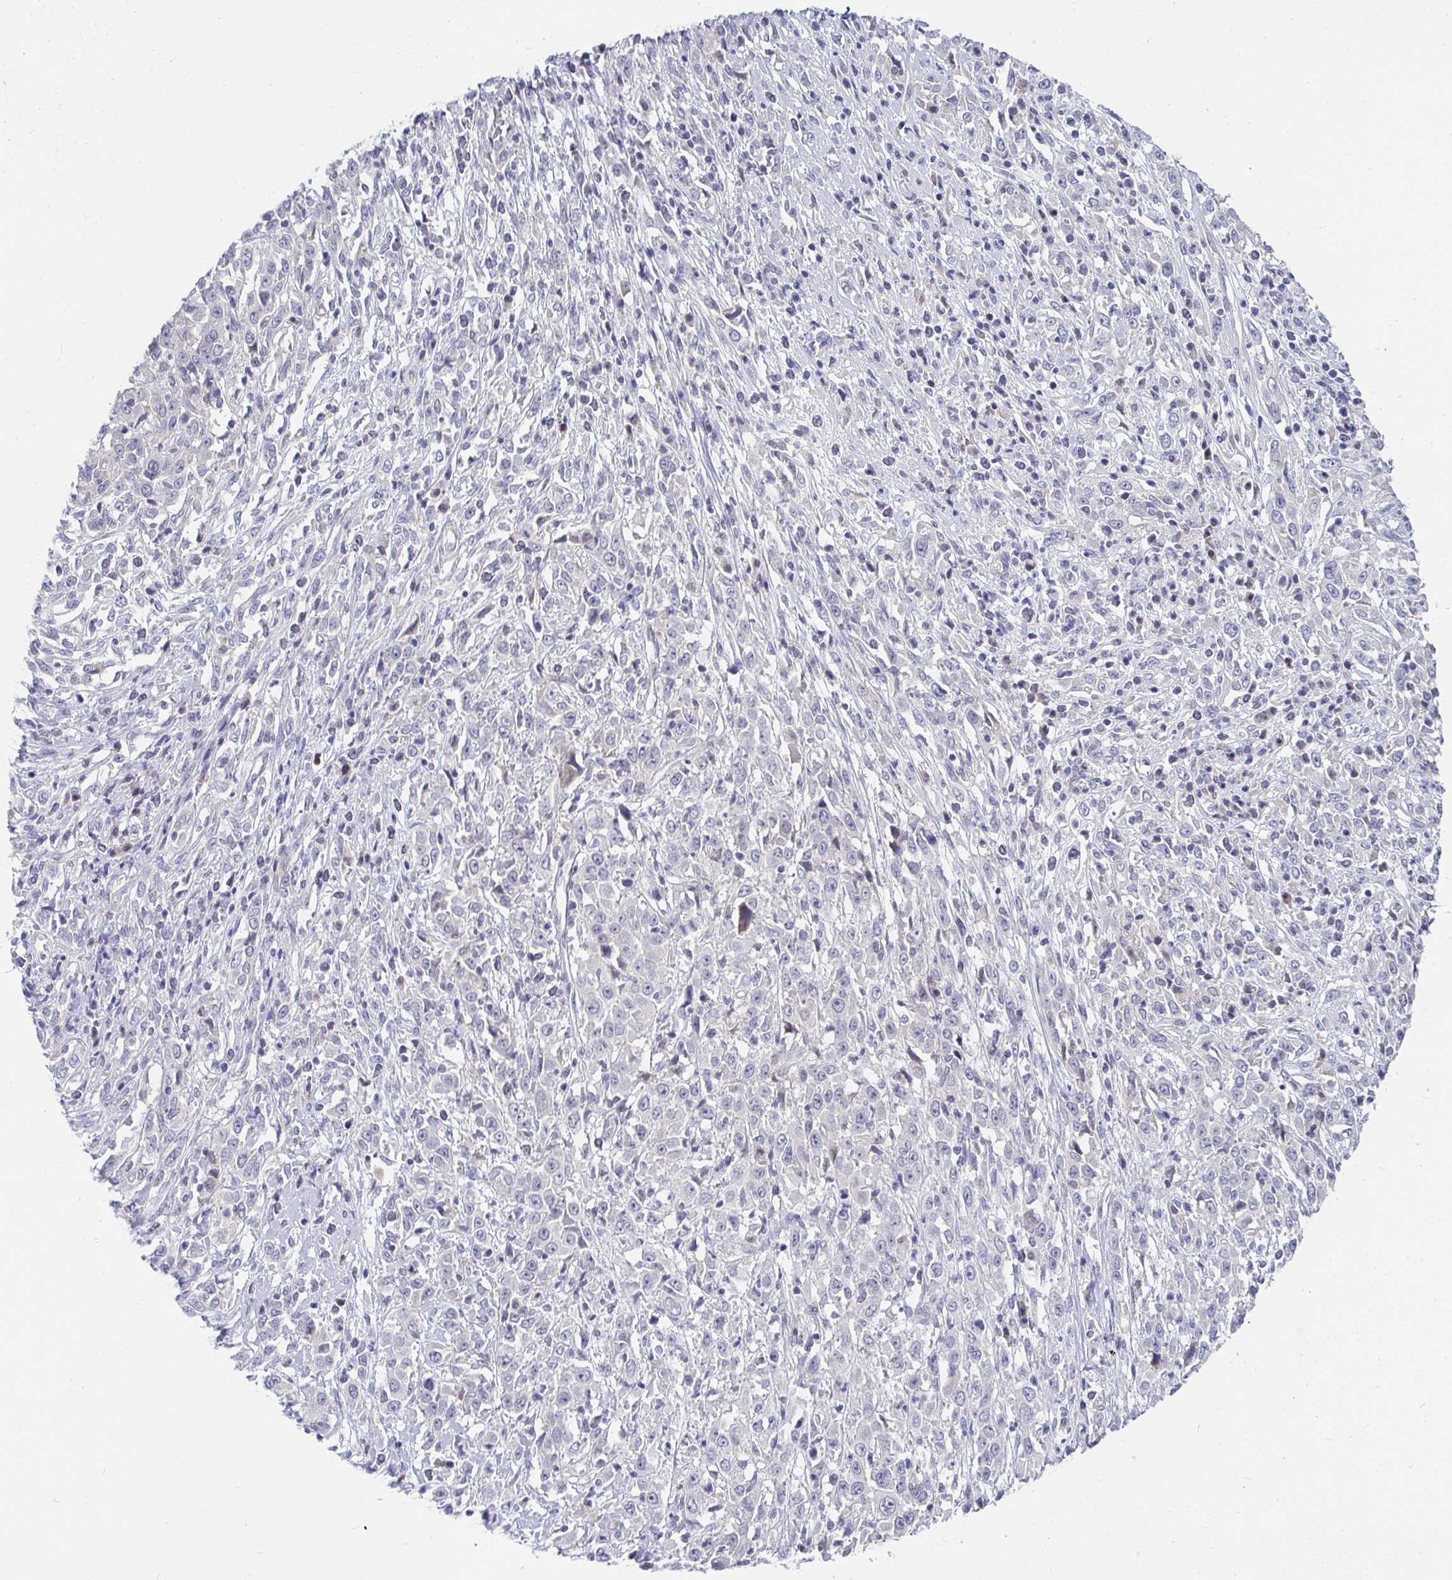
{"staining": {"intensity": "negative", "quantity": "none", "location": "none"}, "tissue": "cervical cancer", "cell_type": "Tumor cells", "image_type": "cancer", "snomed": [{"axis": "morphology", "description": "Adenocarcinoma, NOS"}, {"axis": "topography", "description": "Cervix"}], "caption": "There is no significant staining in tumor cells of cervical cancer. Nuclei are stained in blue.", "gene": "MROH8", "patient": {"sex": "female", "age": 40}}